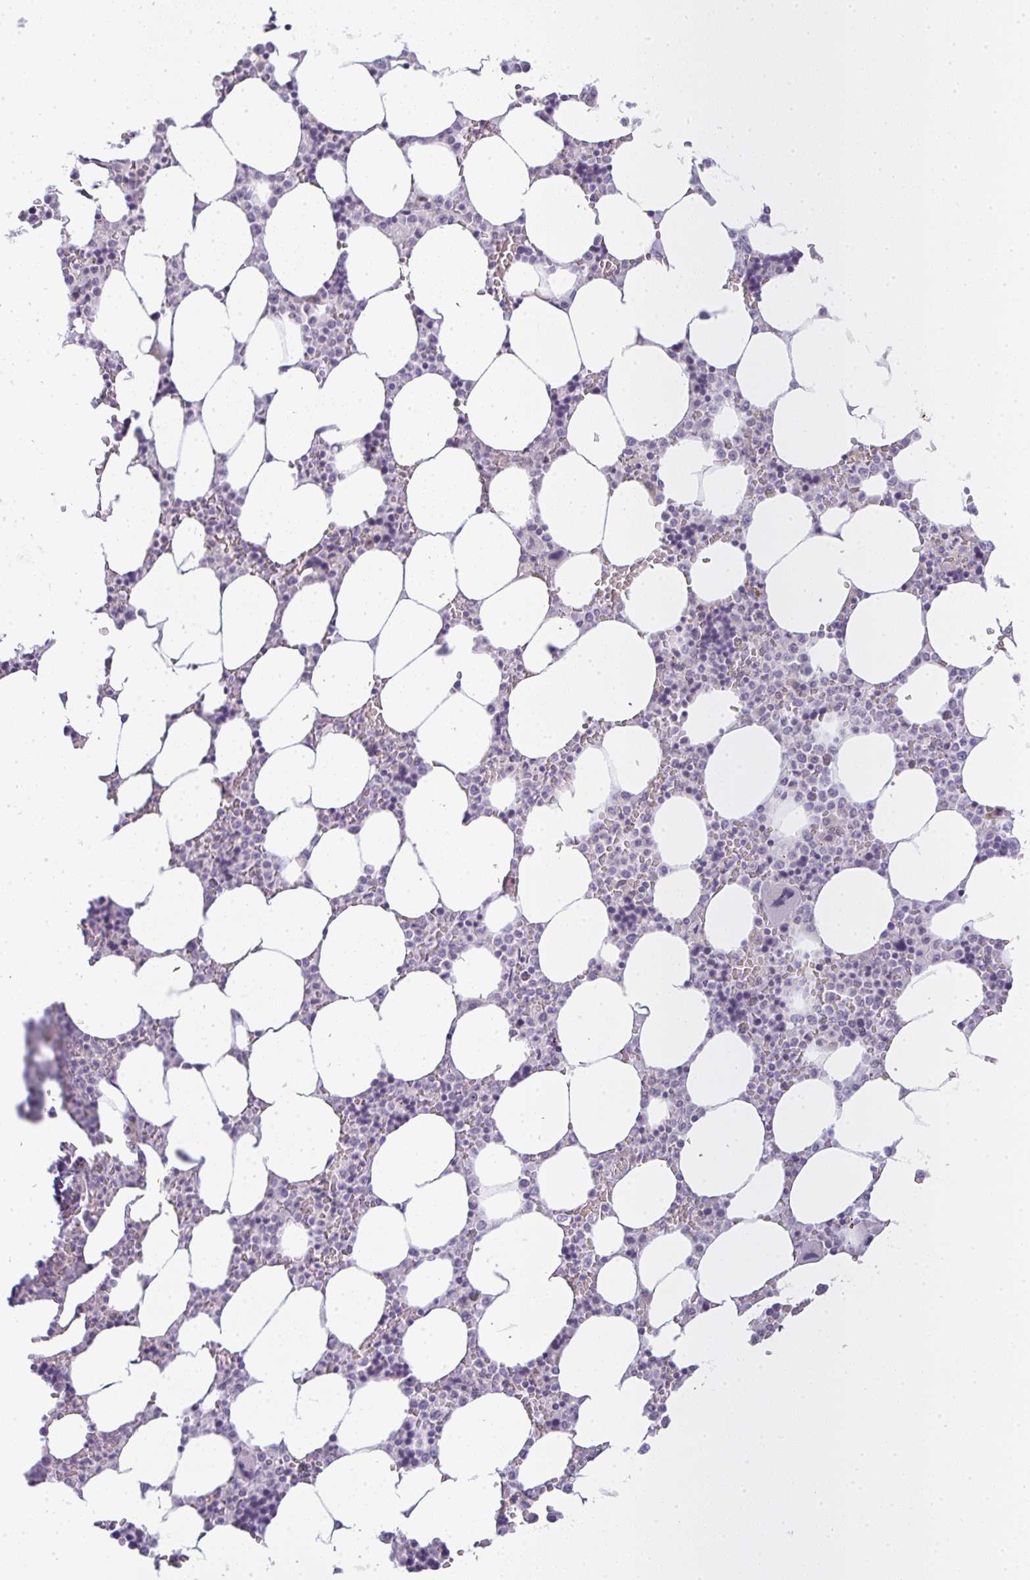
{"staining": {"intensity": "moderate", "quantity": "<25%", "location": "cytoplasmic/membranous"}, "tissue": "bone marrow", "cell_type": "Hematopoietic cells", "image_type": "normal", "snomed": [{"axis": "morphology", "description": "Normal tissue, NOS"}, {"axis": "topography", "description": "Bone marrow"}], "caption": "Immunohistochemical staining of benign human bone marrow reveals <25% levels of moderate cytoplasmic/membranous protein expression in about <25% of hematopoietic cells. The staining was performed using DAB (3,3'-diaminobenzidine), with brown indicating positive protein expression. Nuclei are stained blue with hematoxylin.", "gene": "SIRPB2", "patient": {"sex": "male", "age": 64}}